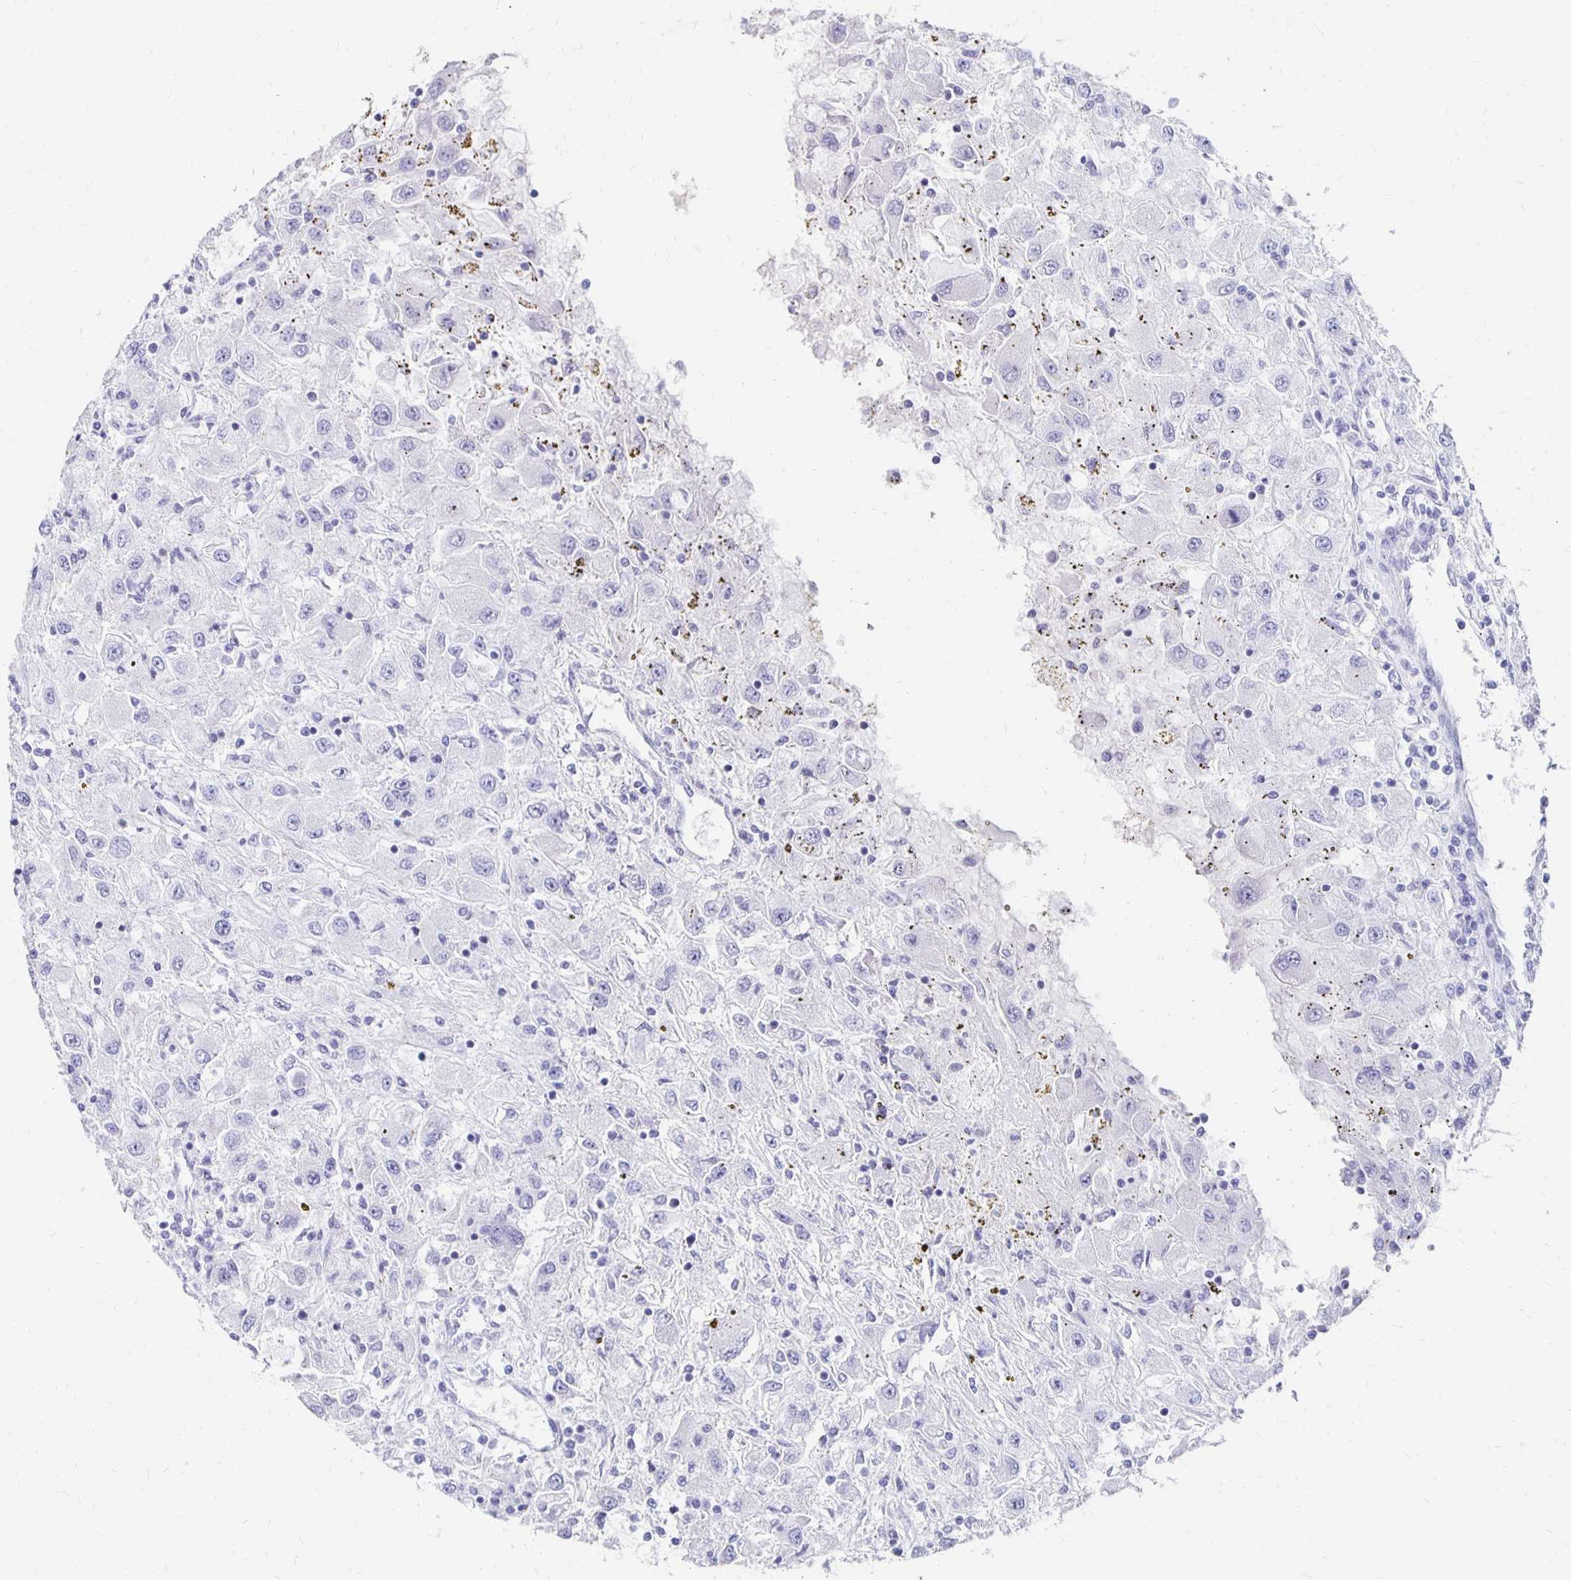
{"staining": {"intensity": "negative", "quantity": "none", "location": "none"}, "tissue": "renal cancer", "cell_type": "Tumor cells", "image_type": "cancer", "snomed": [{"axis": "morphology", "description": "Adenocarcinoma, NOS"}, {"axis": "topography", "description": "Kidney"}], "caption": "Renal cancer (adenocarcinoma) was stained to show a protein in brown. There is no significant expression in tumor cells.", "gene": "SYT2", "patient": {"sex": "female", "age": 67}}